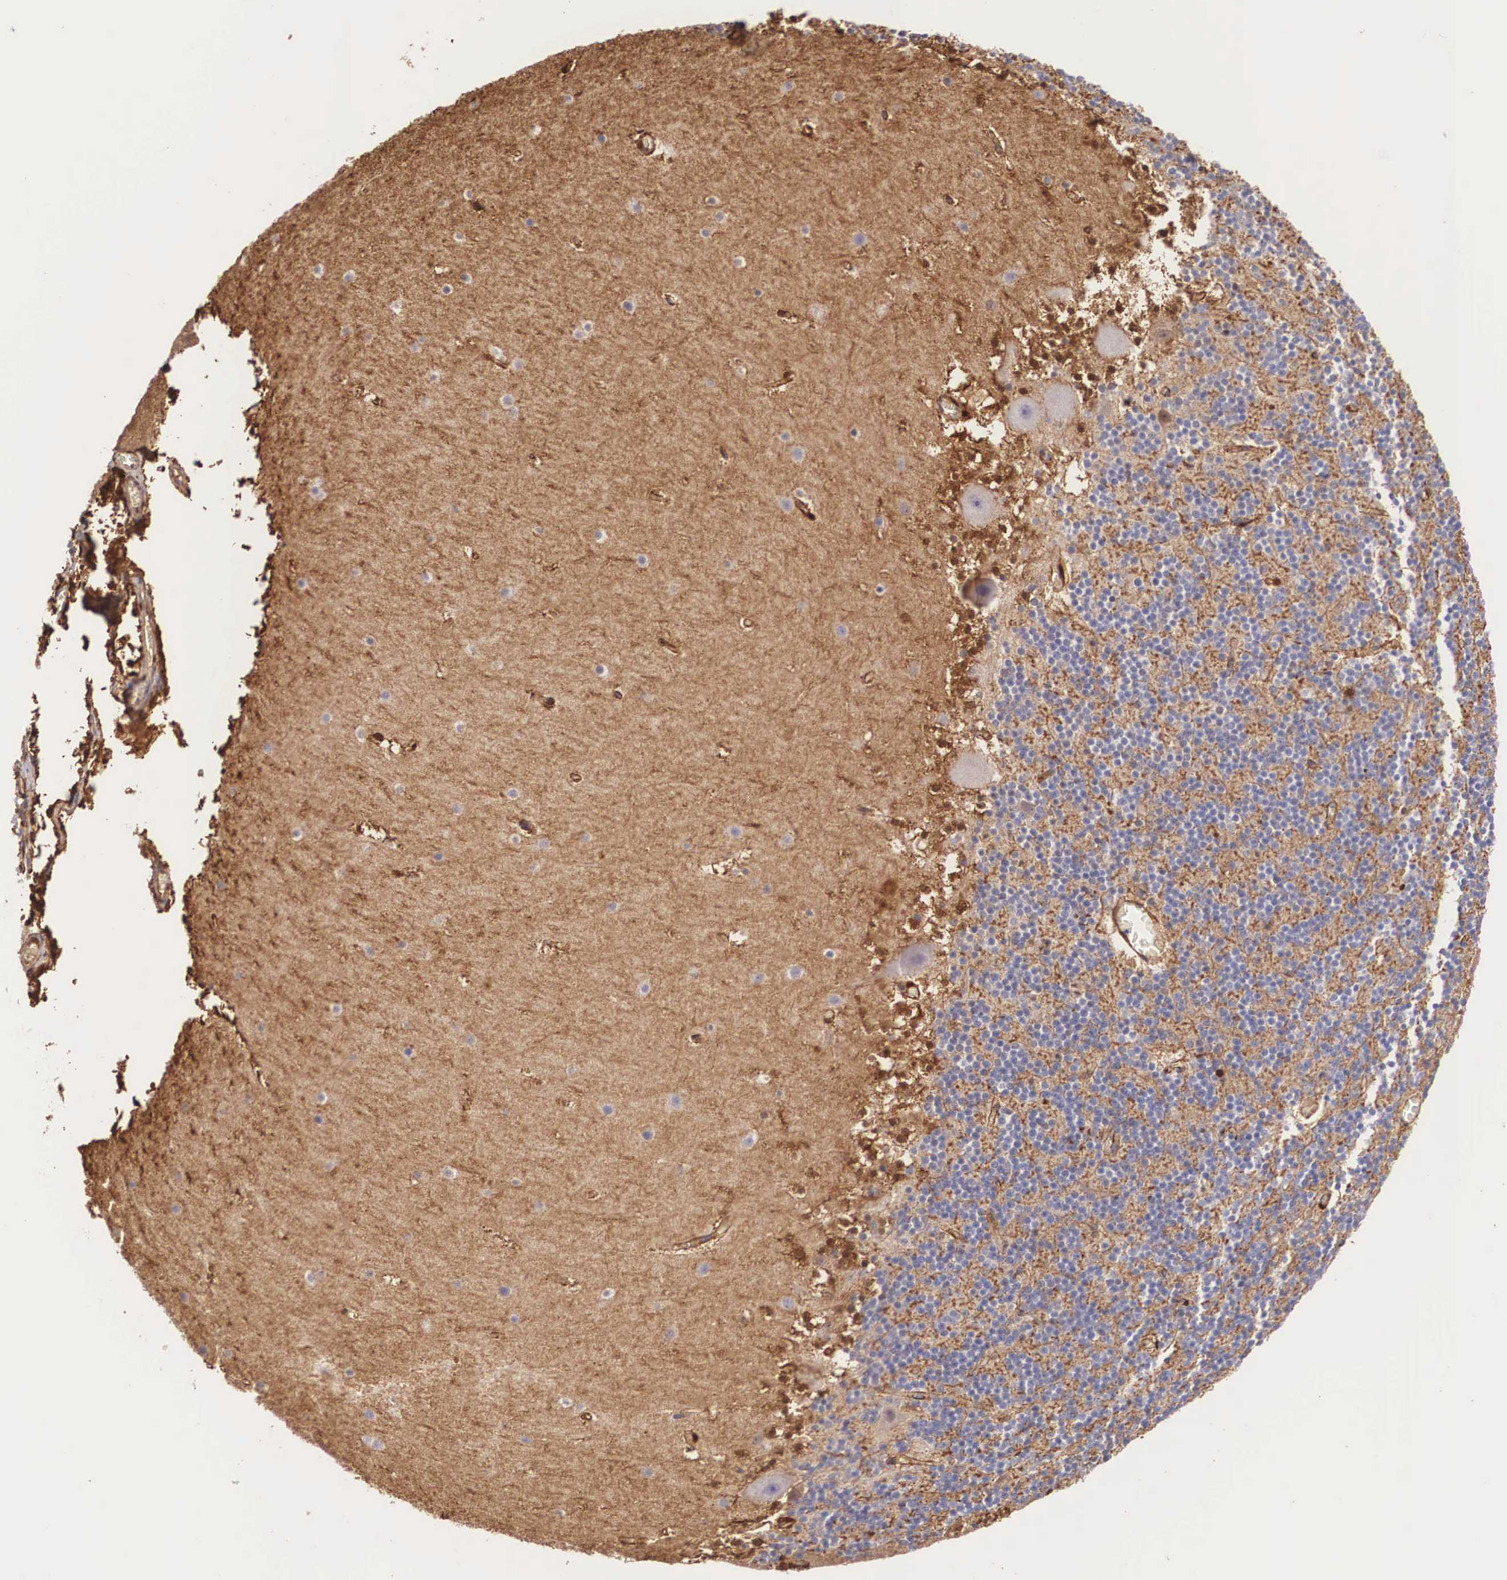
{"staining": {"intensity": "negative", "quantity": "none", "location": "none"}, "tissue": "cerebellum", "cell_type": "Cells in granular layer", "image_type": "normal", "snomed": [{"axis": "morphology", "description": "Normal tissue, NOS"}, {"axis": "topography", "description": "Cerebellum"}], "caption": "The micrograph reveals no staining of cells in granular layer in benign cerebellum.", "gene": "LGALS1", "patient": {"sex": "male", "age": 45}}